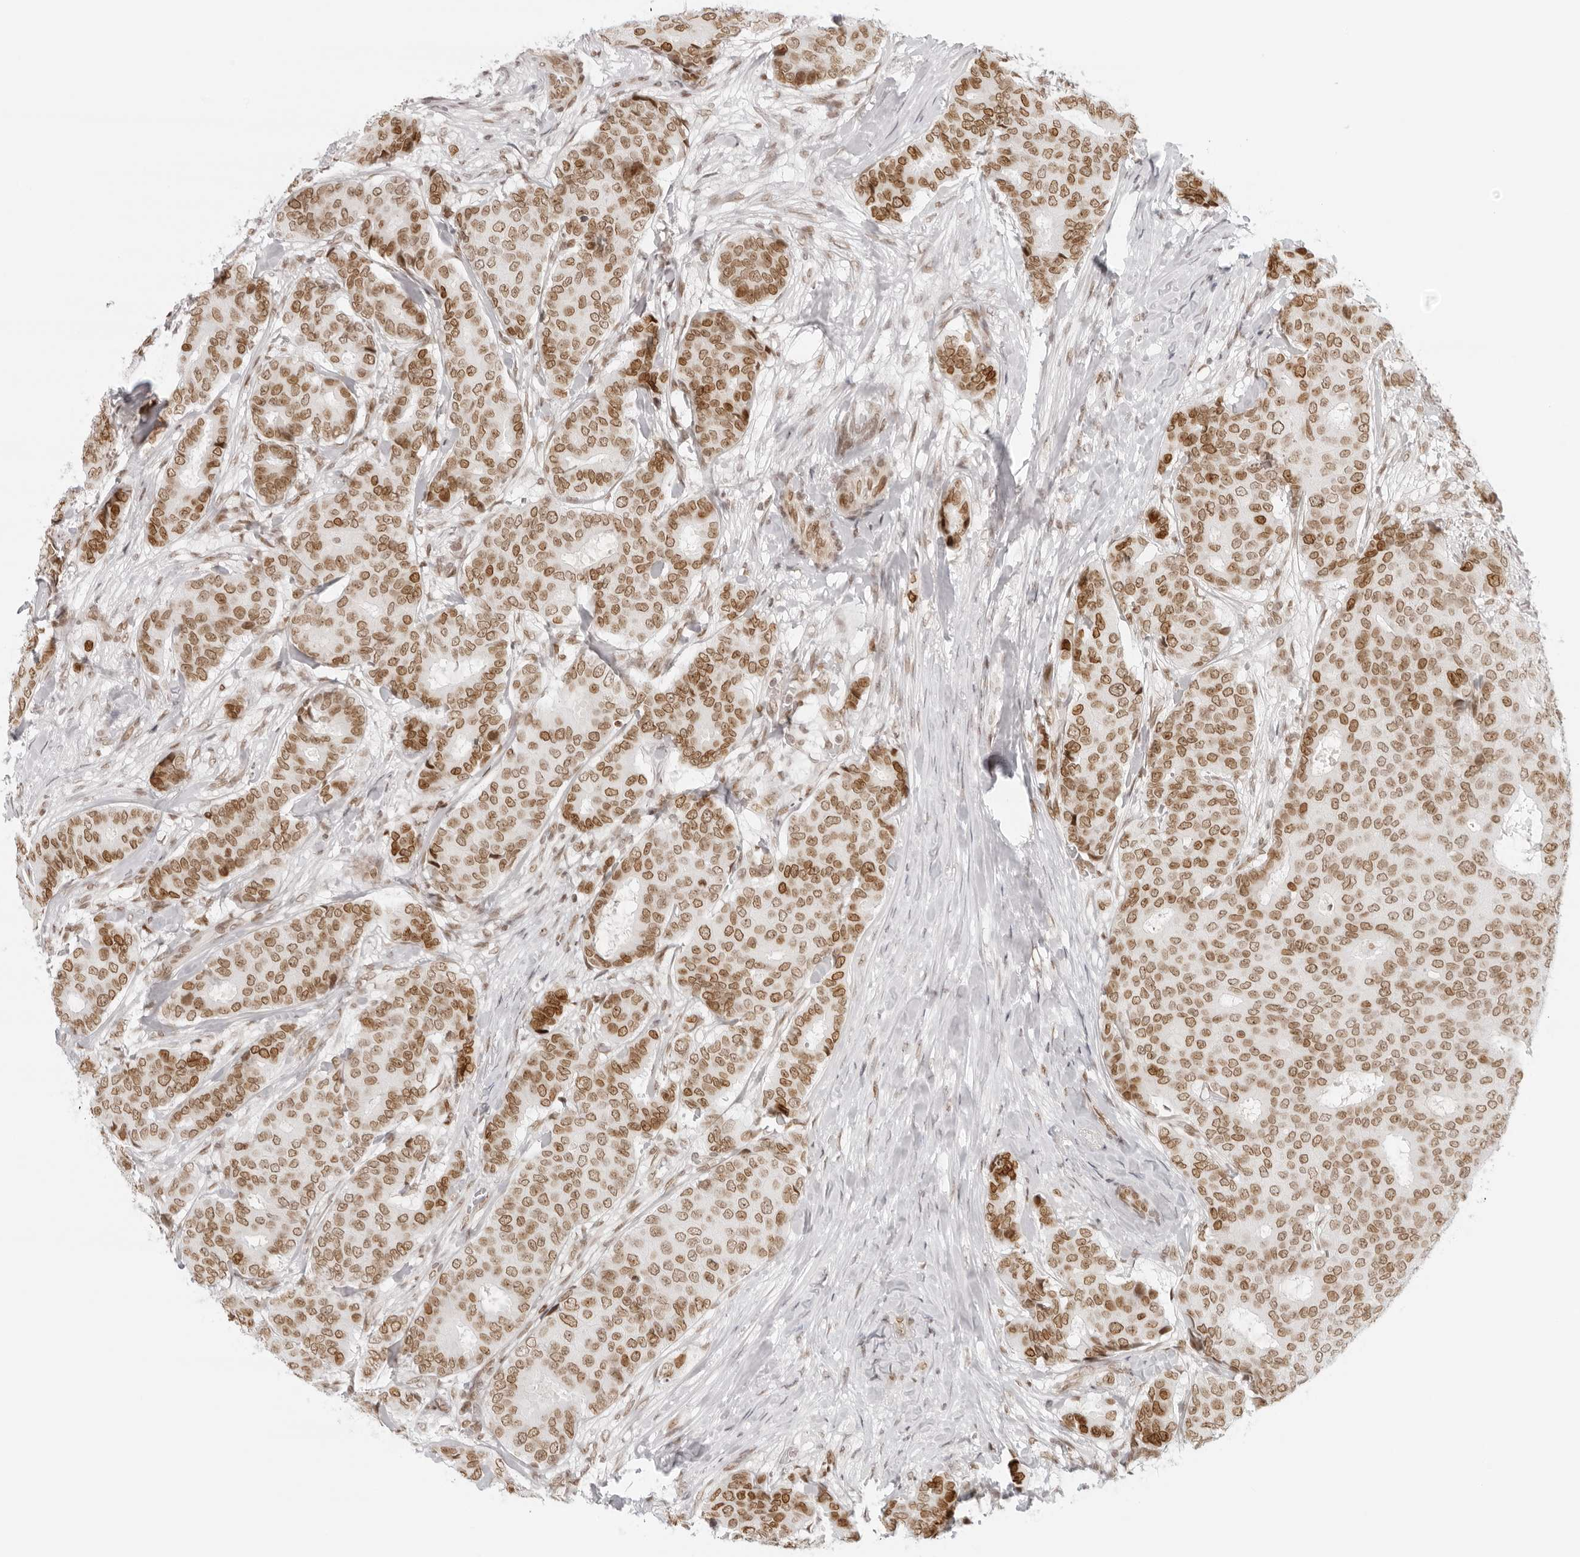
{"staining": {"intensity": "moderate", "quantity": ">75%", "location": "nuclear"}, "tissue": "breast cancer", "cell_type": "Tumor cells", "image_type": "cancer", "snomed": [{"axis": "morphology", "description": "Duct carcinoma"}, {"axis": "topography", "description": "Breast"}], "caption": "Breast cancer (intraductal carcinoma) stained for a protein (brown) exhibits moderate nuclear positive positivity in about >75% of tumor cells.", "gene": "RCC1", "patient": {"sex": "female", "age": 75}}